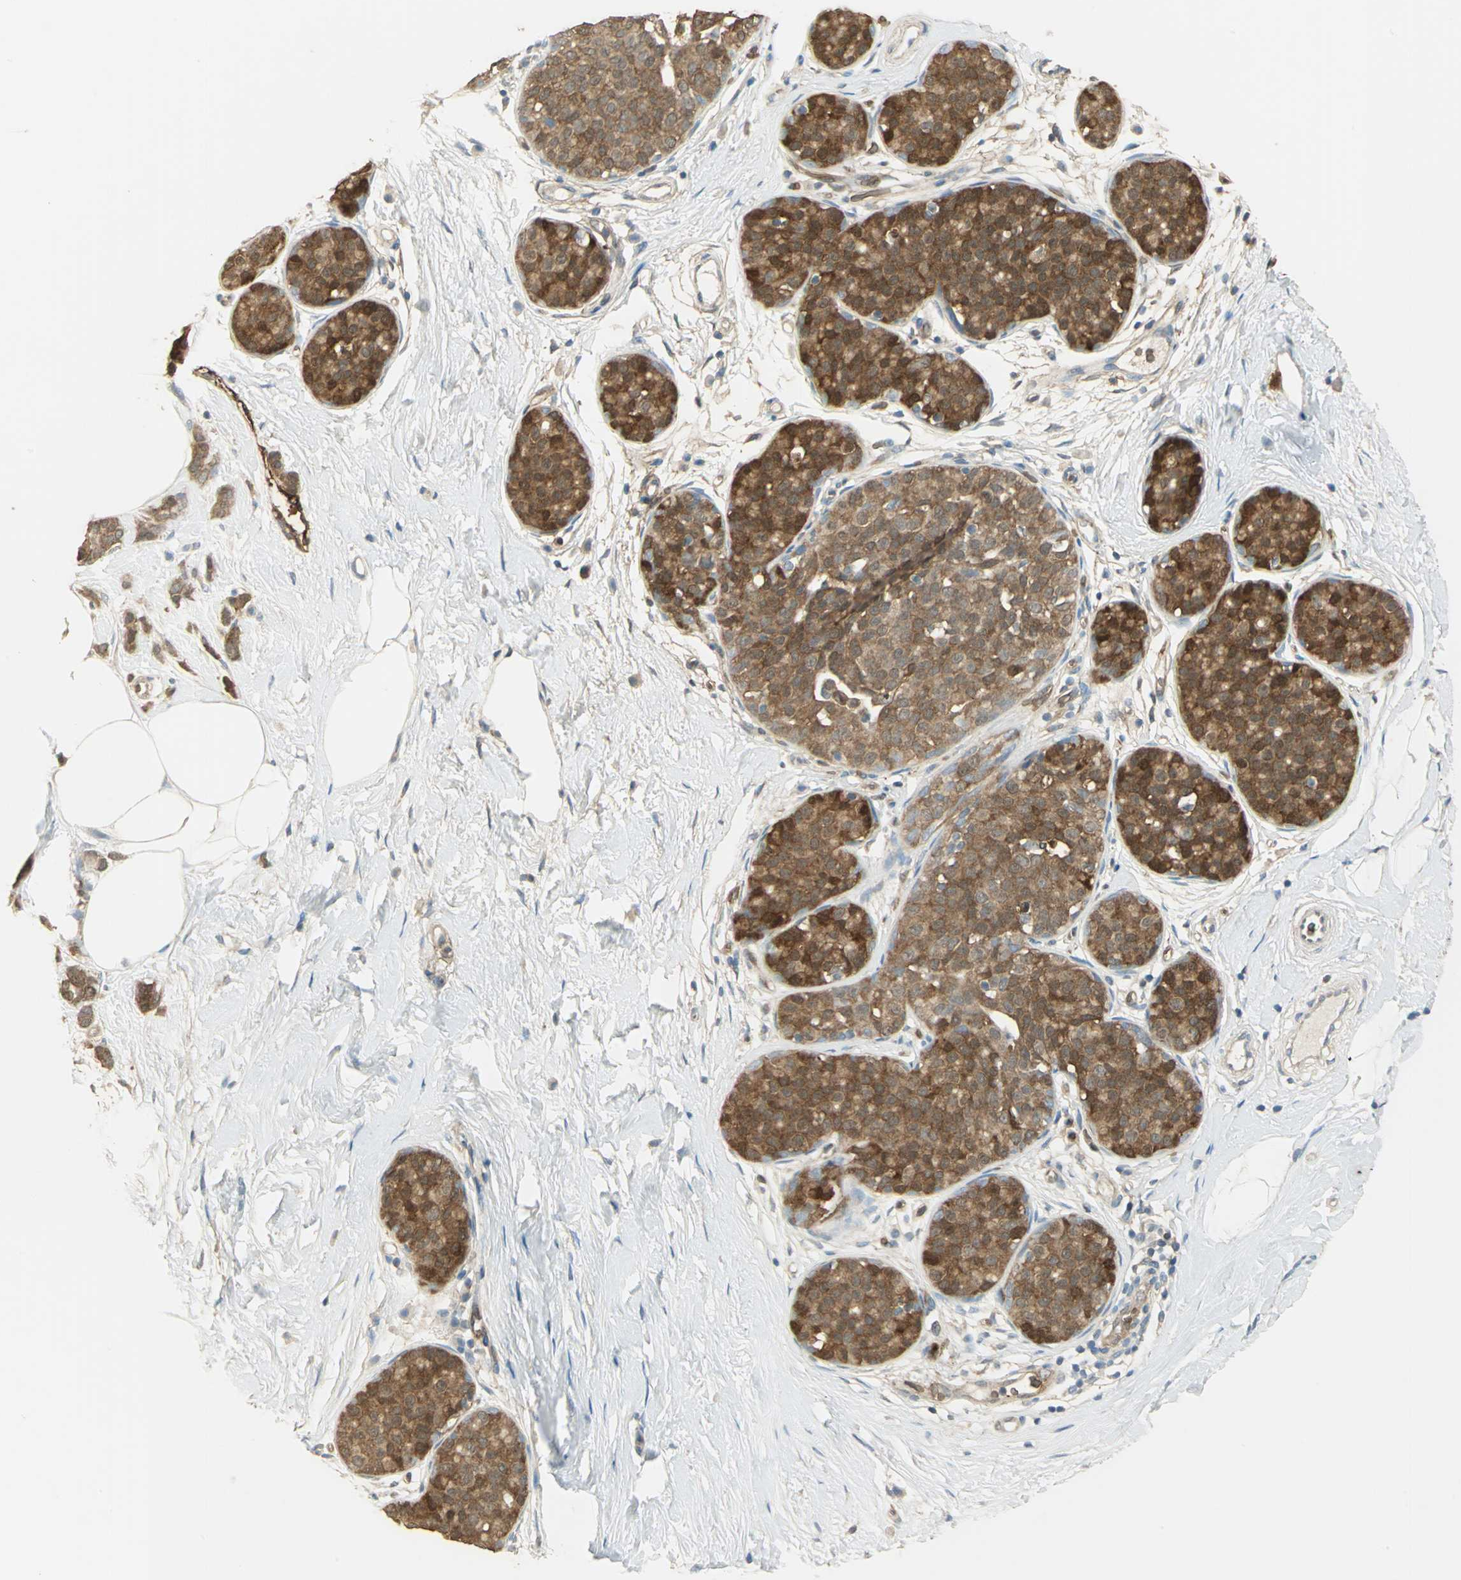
{"staining": {"intensity": "moderate", "quantity": ">75%", "location": "cytoplasmic/membranous"}, "tissue": "breast cancer", "cell_type": "Tumor cells", "image_type": "cancer", "snomed": [{"axis": "morphology", "description": "Lobular carcinoma, in situ"}, {"axis": "morphology", "description": "Lobular carcinoma"}, {"axis": "topography", "description": "Breast"}], "caption": "Breast cancer stained with a protein marker reveals moderate staining in tumor cells.", "gene": "DDAH1", "patient": {"sex": "female", "age": 41}}